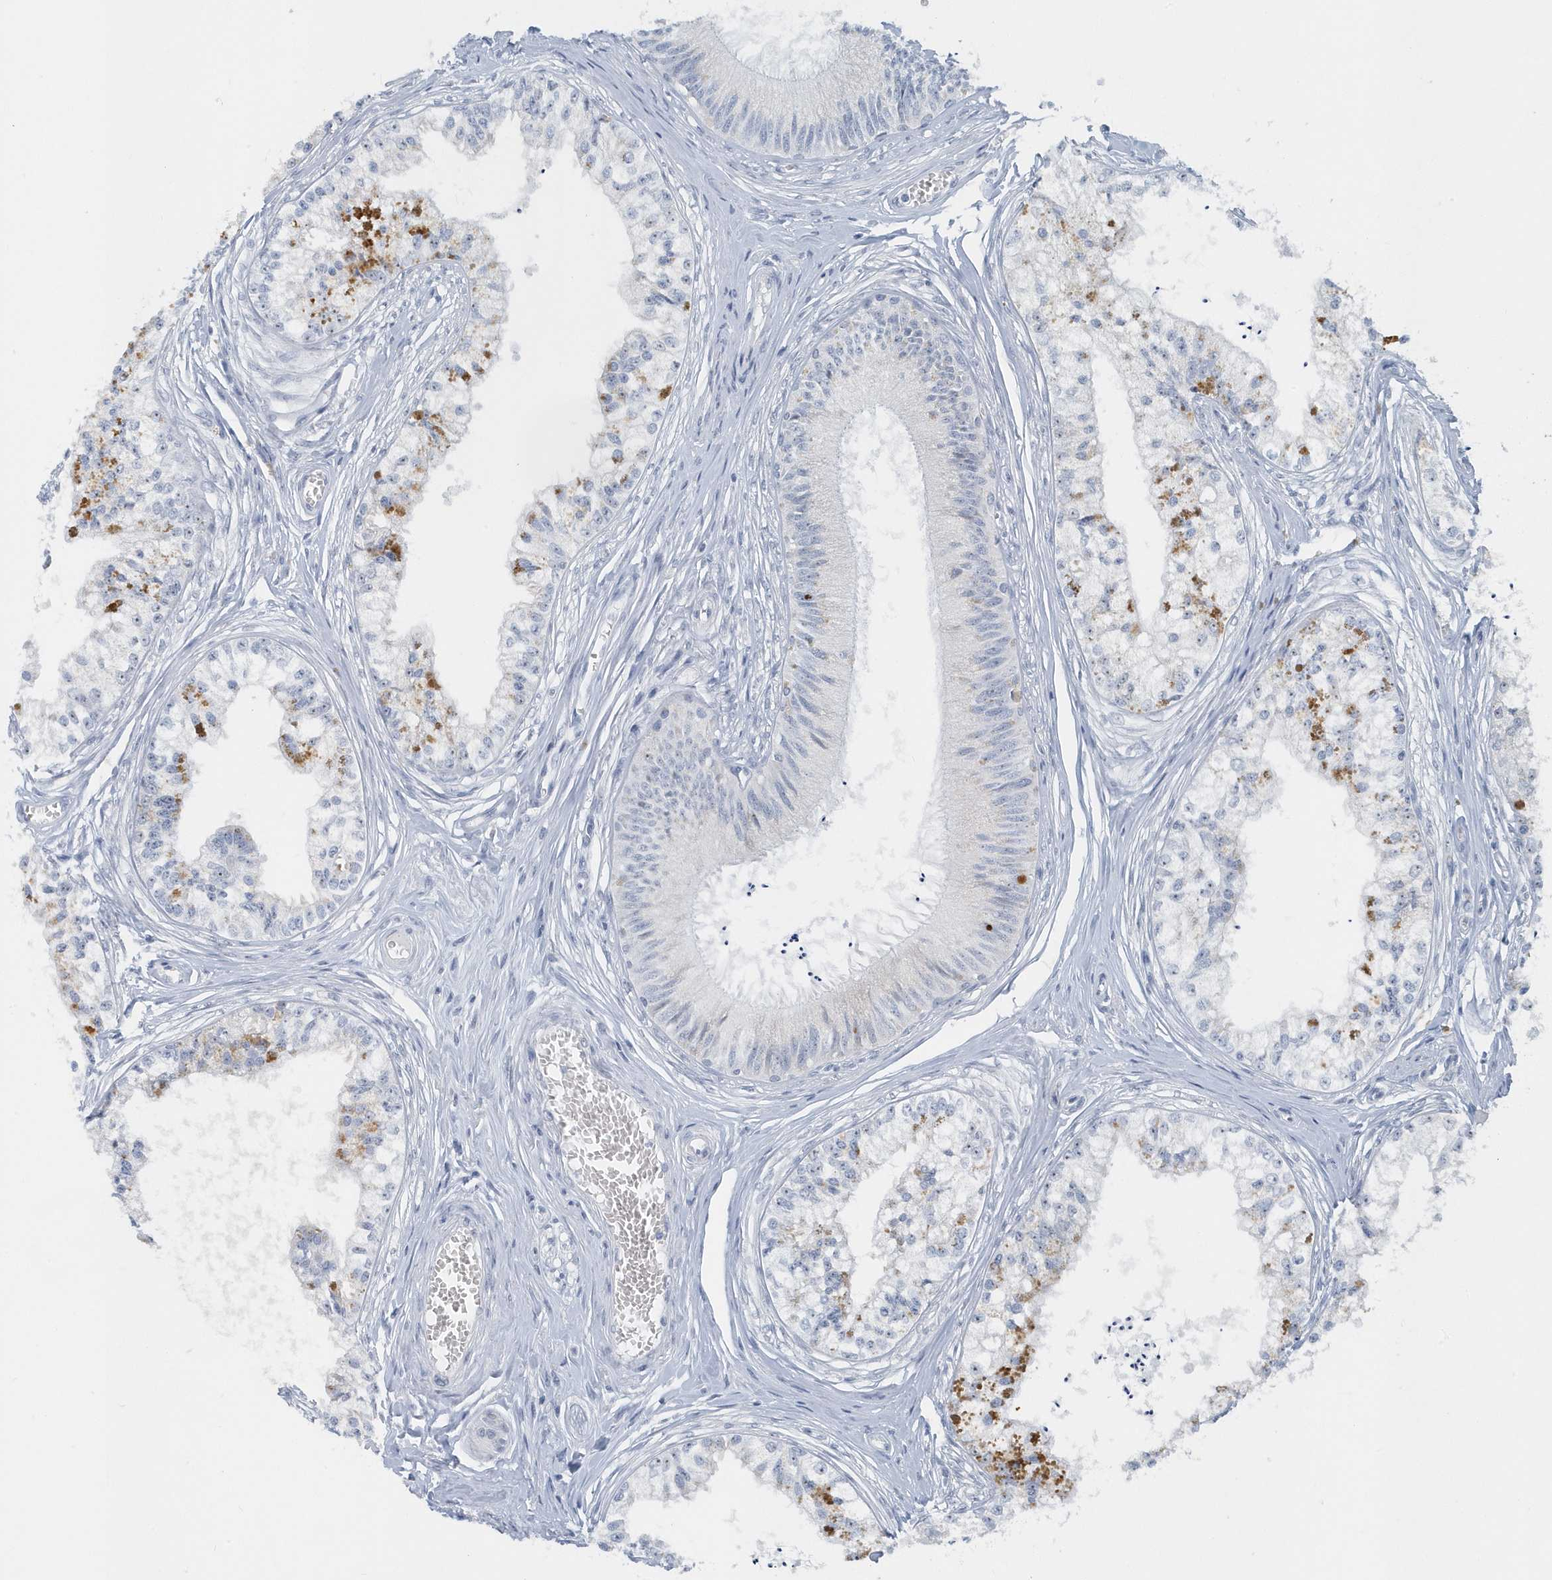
{"staining": {"intensity": "moderate", "quantity": "25%-75%", "location": "nuclear"}, "tissue": "epididymis", "cell_type": "Glandular cells", "image_type": "normal", "snomed": [{"axis": "morphology", "description": "Normal tissue, NOS"}, {"axis": "topography", "description": "Epididymis"}], "caption": "Benign epididymis reveals moderate nuclear expression in about 25%-75% of glandular cells (DAB (3,3'-diaminobenzidine) = brown stain, brightfield microscopy at high magnification)..", "gene": "RPF2", "patient": {"sex": "male", "age": 79}}